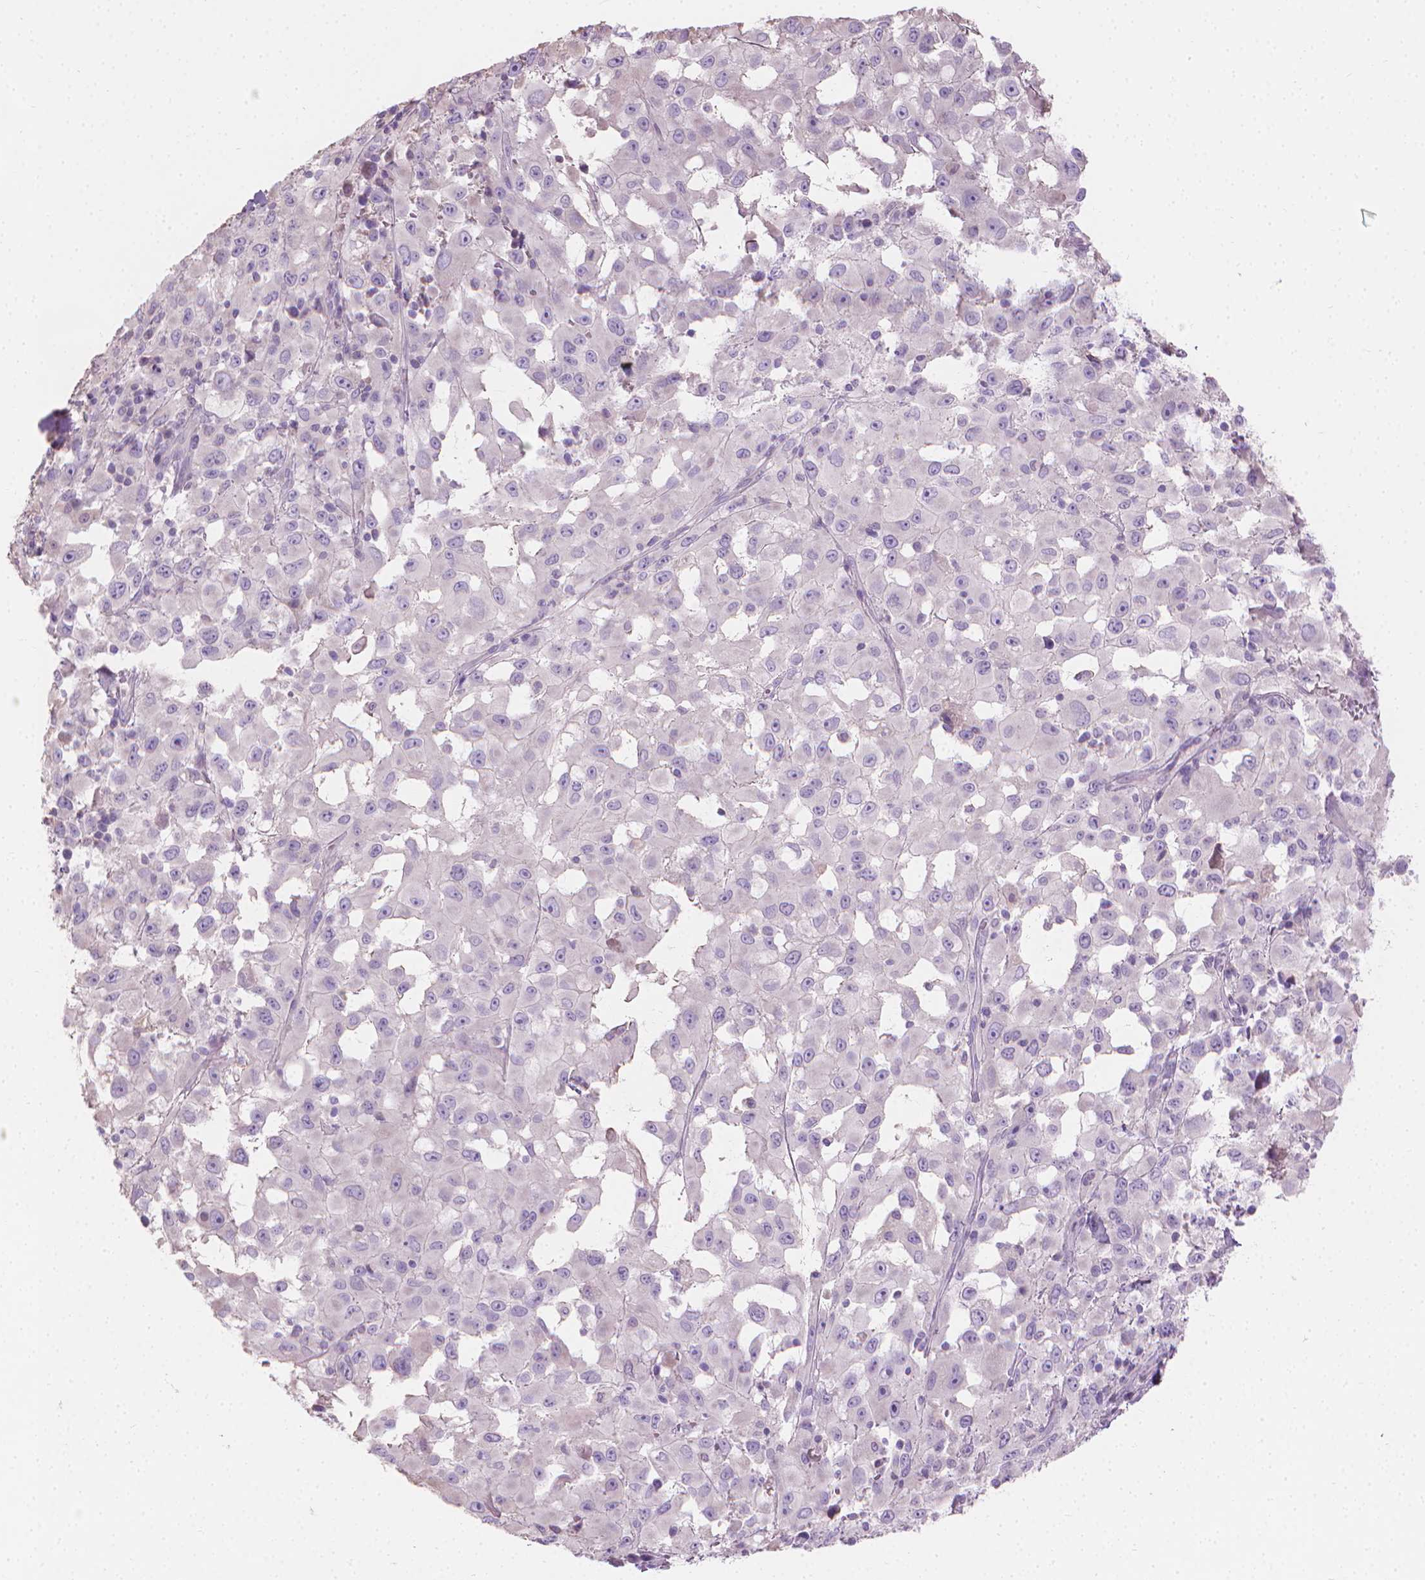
{"staining": {"intensity": "negative", "quantity": "none", "location": "none"}, "tissue": "melanoma", "cell_type": "Tumor cells", "image_type": "cancer", "snomed": [{"axis": "morphology", "description": "Malignant melanoma, Metastatic site"}, {"axis": "topography", "description": "Lymph node"}], "caption": "High magnification brightfield microscopy of melanoma stained with DAB (3,3'-diaminobenzidine) (brown) and counterstained with hematoxylin (blue): tumor cells show no significant positivity. Nuclei are stained in blue.", "gene": "CABCOCO1", "patient": {"sex": "male", "age": 50}}